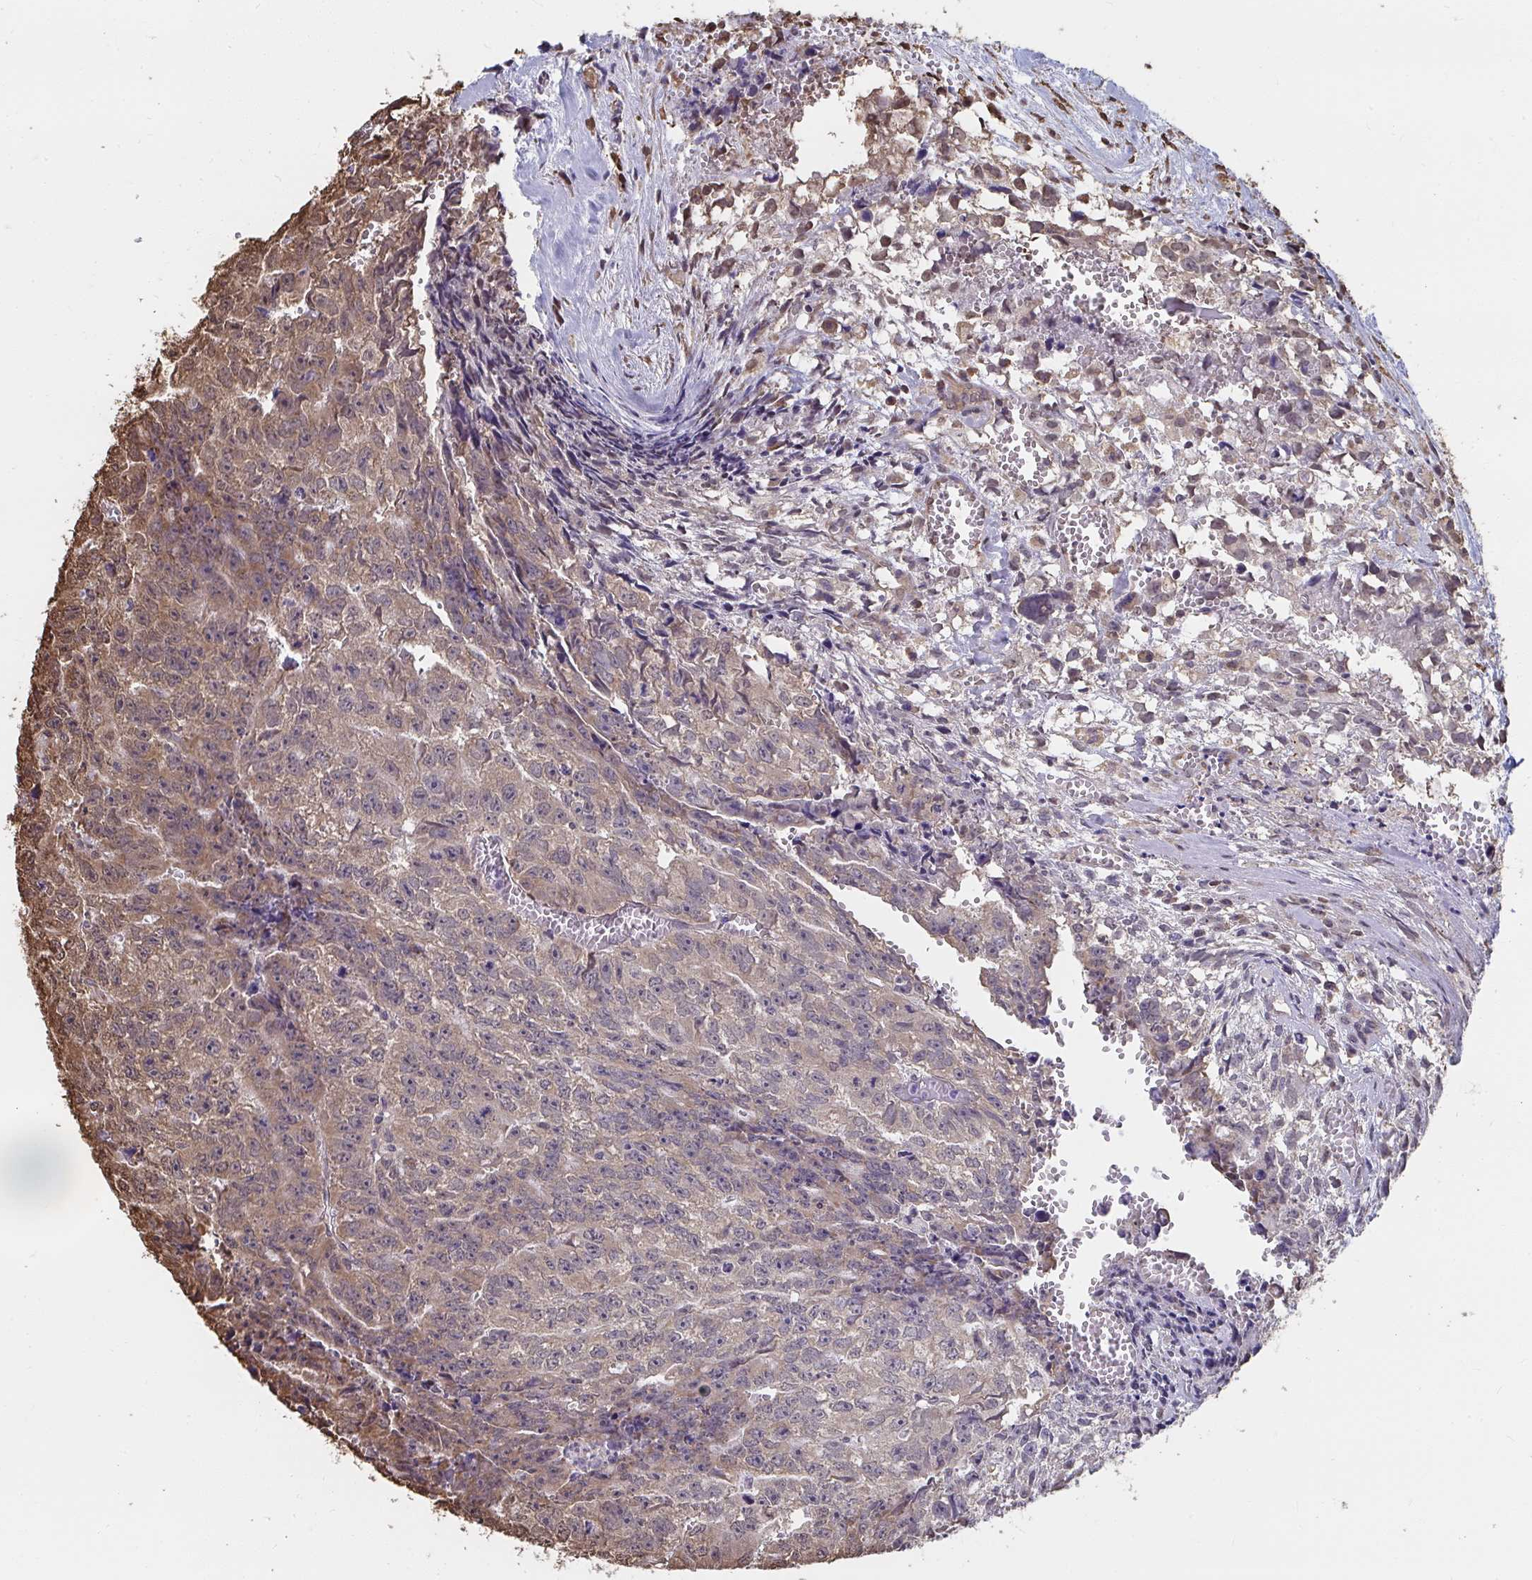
{"staining": {"intensity": "weak", "quantity": "25%-75%", "location": "cytoplasmic/membranous"}, "tissue": "testis cancer", "cell_type": "Tumor cells", "image_type": "cancer", "snomed": [{"axis": "morphology", "description": "Carcinoma, Embryonal, NOS"}, {"axis": "morphology", "description": "Teratoma, malignant, NOS"}, {"axis": "topography", "description": "Testis"}], "caption": "Immunohistochemical staining of human testis embryonal carcinoma exhibits low levels of weak cytoplasmic/membranous staining in approximately 25%-75% of tumor cells. (Stains: DAB in brown, nuclei in blue, Microscopy: brightfield microscopy at high magnification).", "gene": "SYNCRIP", "patient": {"sex": "male", "age": 24}}